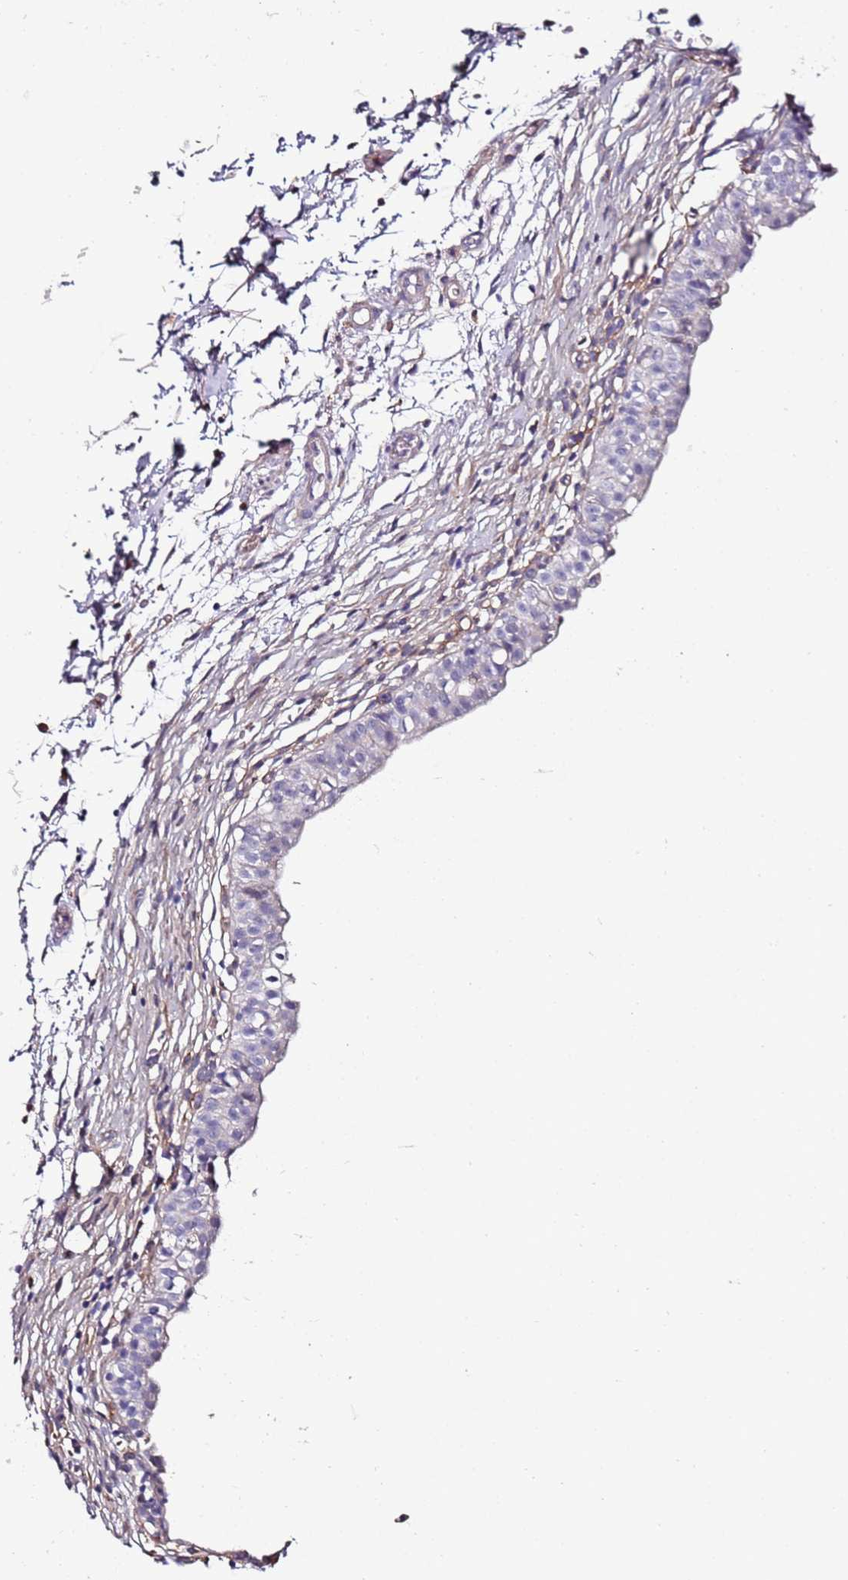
{"staining": {"intensity": "negative", "quantity": "none", "location": "none"}, "tissue": "urinary bladder", "cell_type": "Urothelial cells", "image_type": "normal", "snomed": [{"axis": "morphology", "description": "Normal tissue, NOS"}, {"axis": "topography", "description": "Urinary bladder"}, {"axis": "topography", "description": "Peripheral nerve tissue"}], "caption": "Immunohistochemistry of normal human urinary bladder displays no positivity in urothelial cells.", "gene": "C3orf80", "patient": {"sex": "male", "age": 55}}